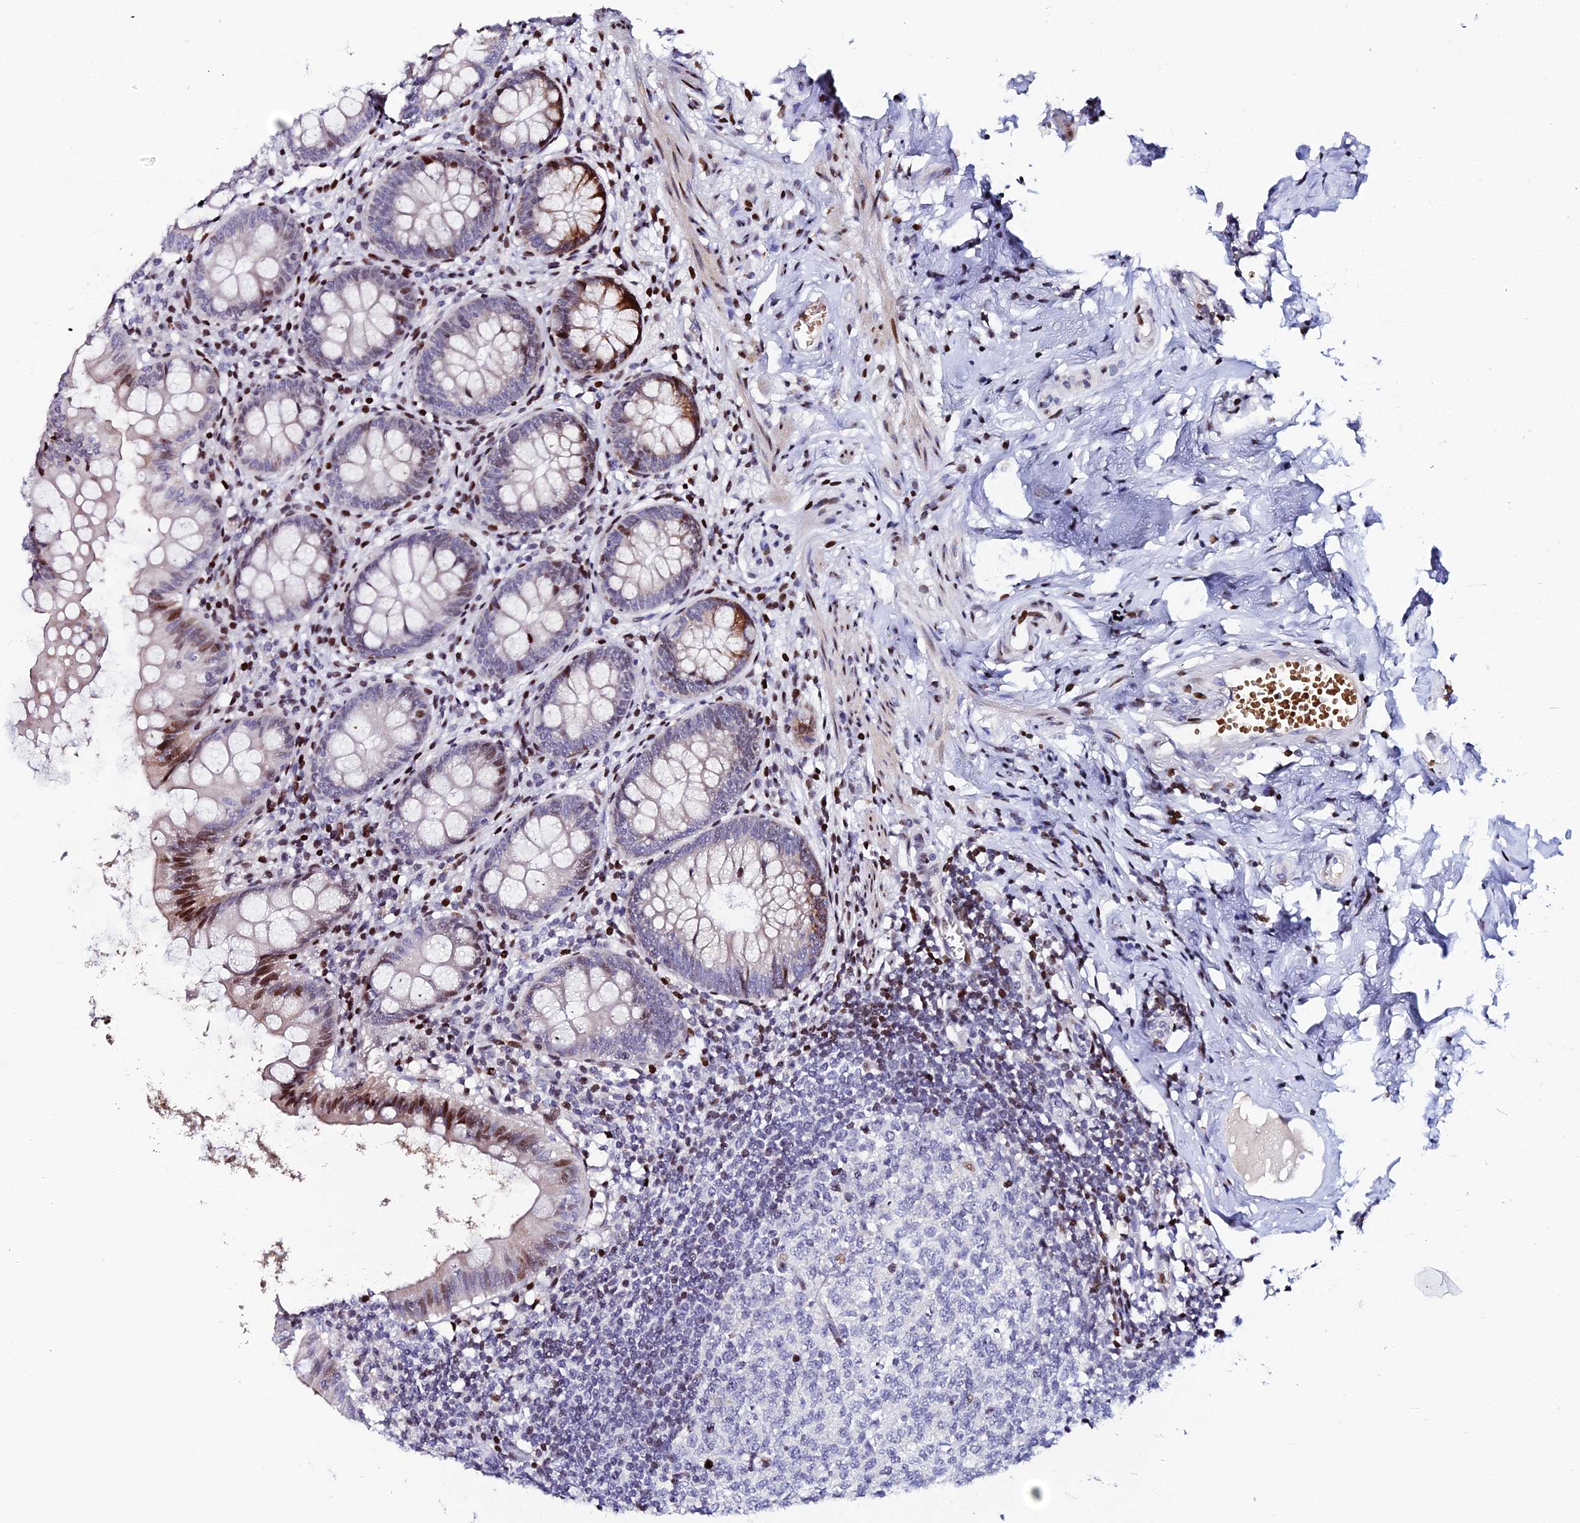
{"staining": {"intensity": "strong", "quantity": "<25%", "location": "nuclear"}, "tissue": "appendix", "cell_type": "Glandular cells", "image_type": "normal", "snomed": [{"axis": "morphology", "description": "Normal tissue, NOS"}, {"axis": "topography", "description": "Appendix"}], "caption": "Immunohistochemical staining of benign appendix reveals strong nuclear protein positivity in approximately <25% of glandular cells.", "gene": "MYNN", "patient": {"sex": "female", "age": 51}}